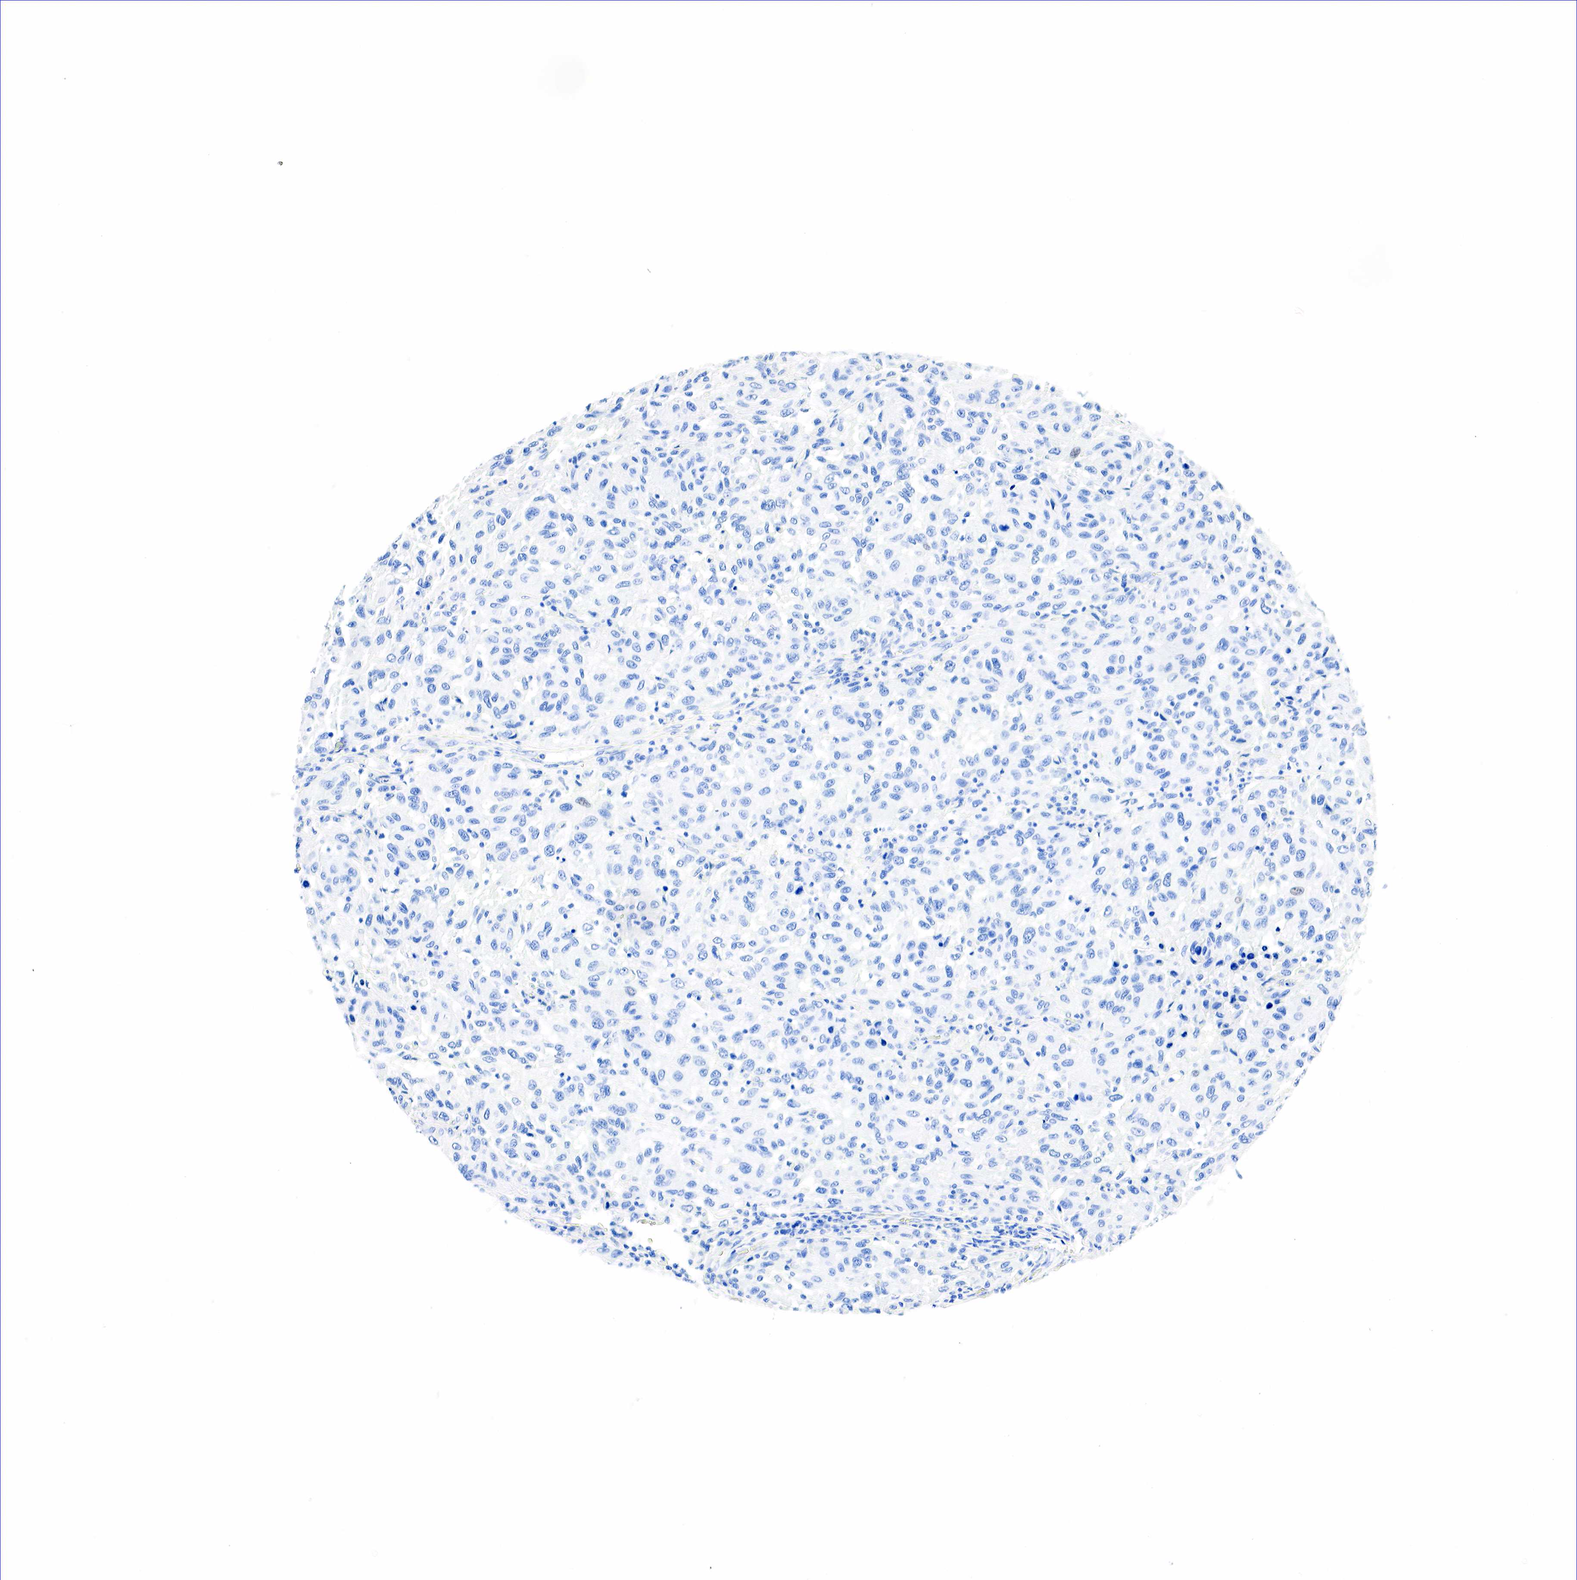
{"staining": {"intensity": "negative", "quantity": "none", "location": "none"}, "tissue": "melanoma", "cell_type": "Tumor cells", "image_type": "cancer", "snomed": [{"axis": "morphology", "description": "Malignant melanoma, NOS"}, {"axis": "topography", "description": "Skin"}], "caption": "DAB immunohistochemical staining of human melanoma demonstrates no significant positivity in tumor cells. (DAB immunohistochemistry (IHC), high magnification).", "gene": "NKX2-1", "patient": {"sex": "female", "age": 77}}